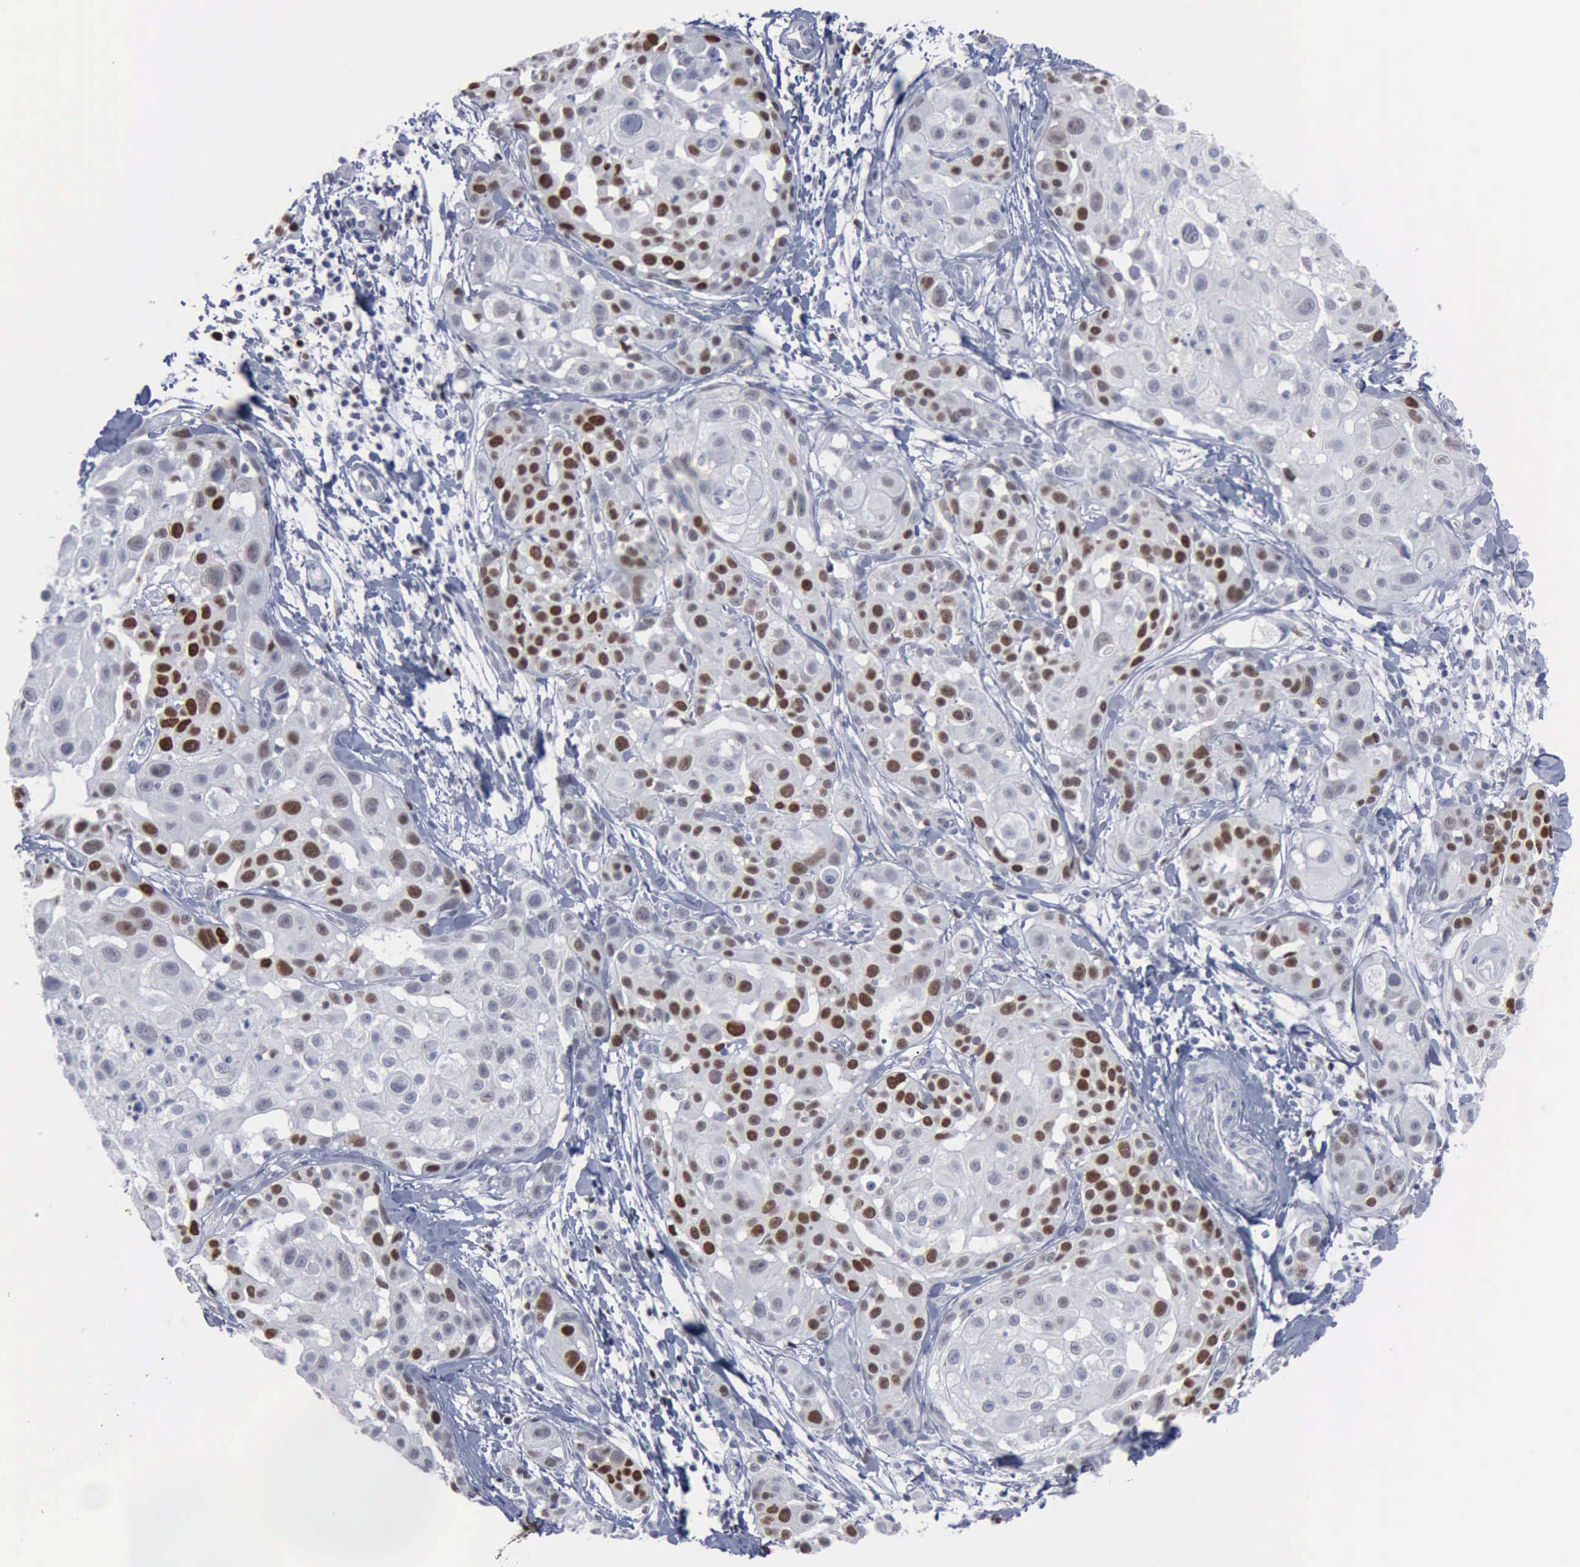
{"staining": {"intensity": "strong", "quantity": "<25%", "location": "nuclear"}, "tissue": "skin cancer", "cell_type": "Tumor cells", "image_type": "cancer", "snomed": [{"axis": "morphology", "description": "Squamous cell carcinoma, NOS"}, {"axis": "topography", "description": "Skin"}], "caption": "The image displays a brown stain indicating the presence of a protein in the nuclear of tumor cells in squamous cell carcinoma (skin).", "gene": "MCM5", "patient": {"sex": "female", "age": 57}}